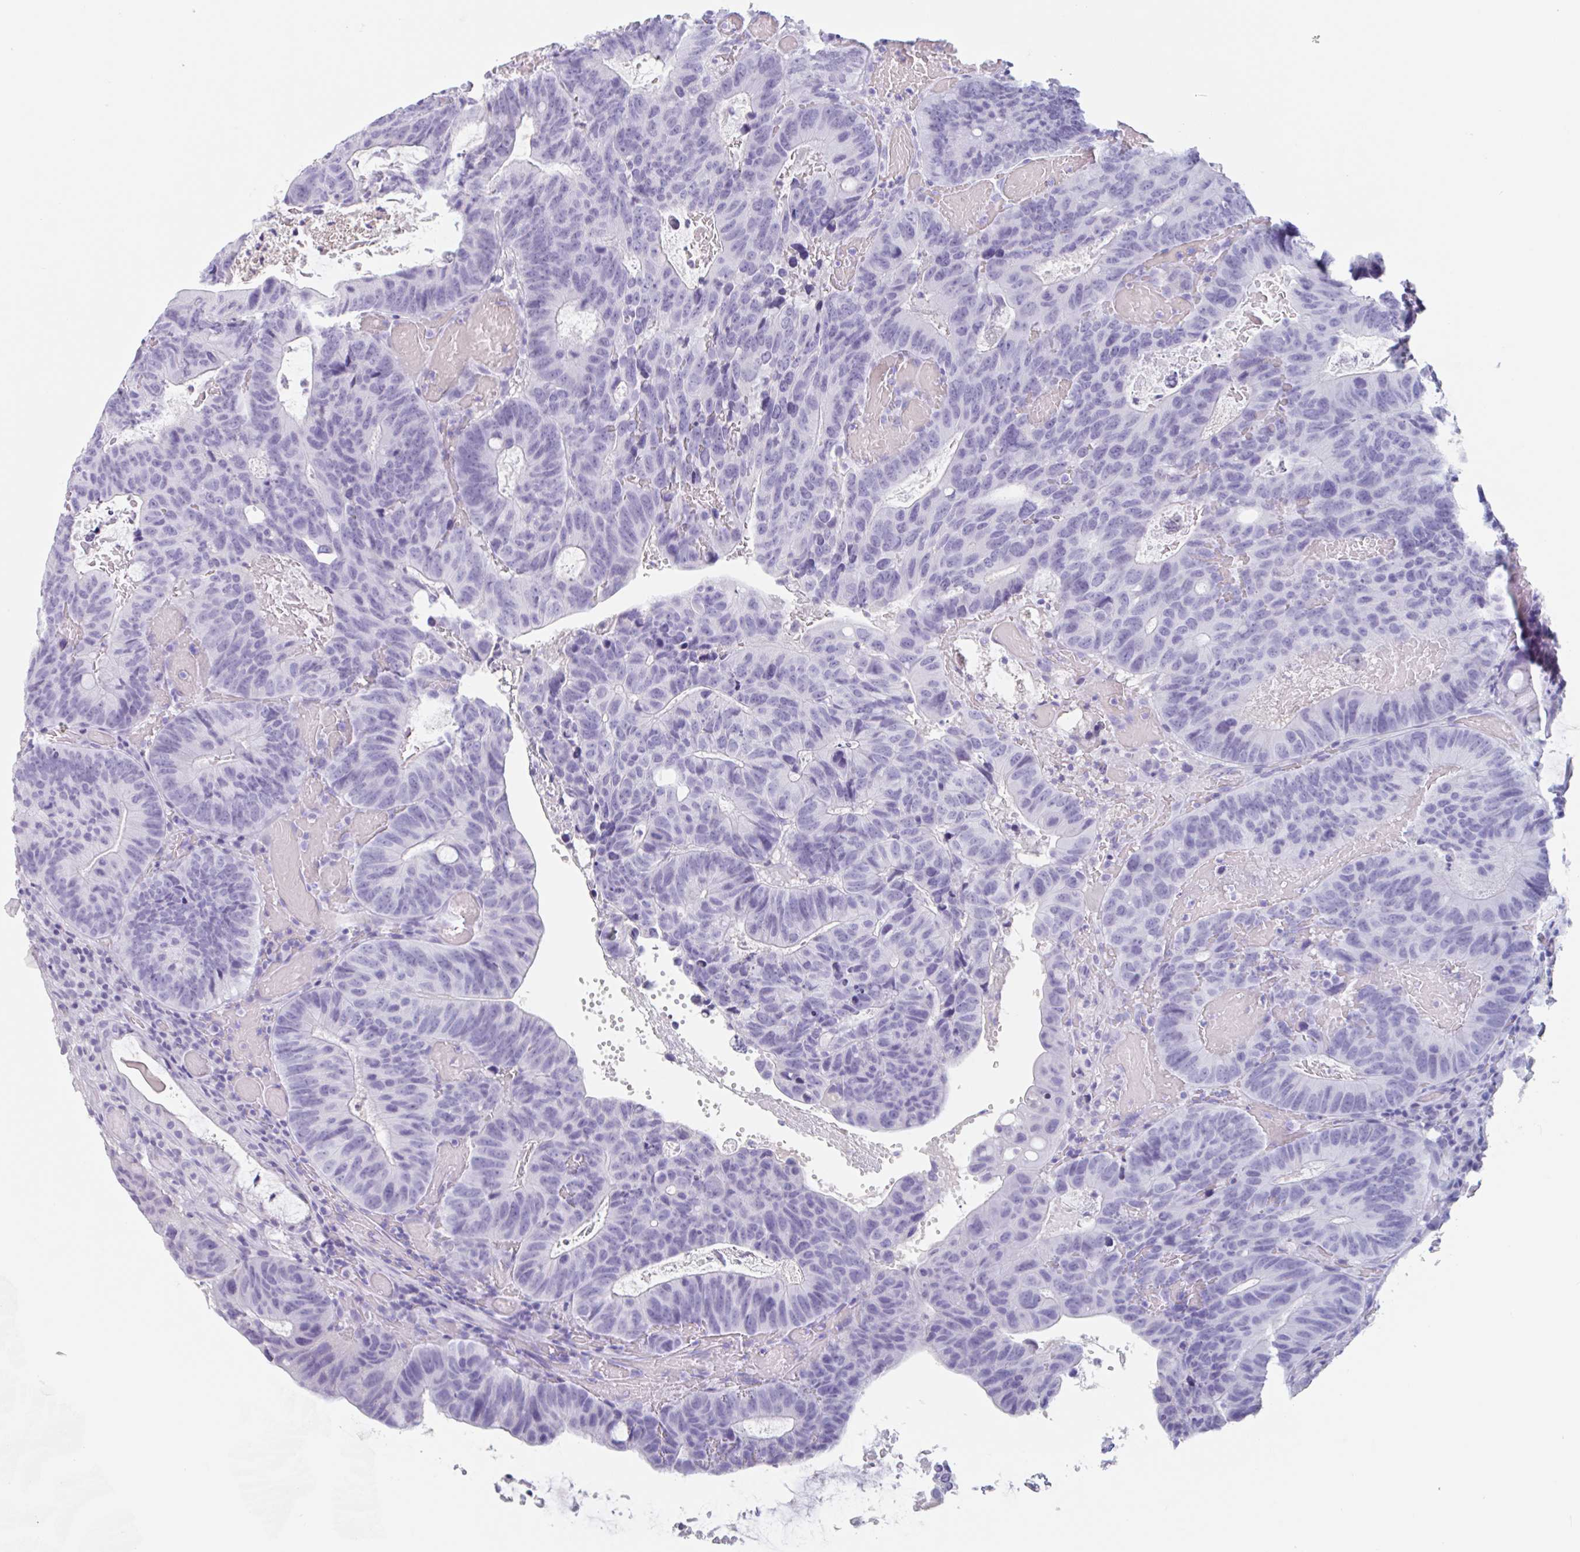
{"staining": {"intensity": "negative", "quantity": "none", "location": "none"}, "tissue": "colorectal cancer", "cell_type": "Tumor cells", "image_type": "cancer", "snomed": [{"axis": "morphology", "description": "Adenocarcinoma, NOS"}, {"axis": "topography", "description": "Colon"}], "caption": "This photomicrograph is of colorectal cancer stained with immunohistochemistry (IHC) to label a protein in brown with the nuclei are counter-stained blue. There is no staining in tumor cells.", "gene": "EMC4", "patient": {"sex": "male", "age": 87}}